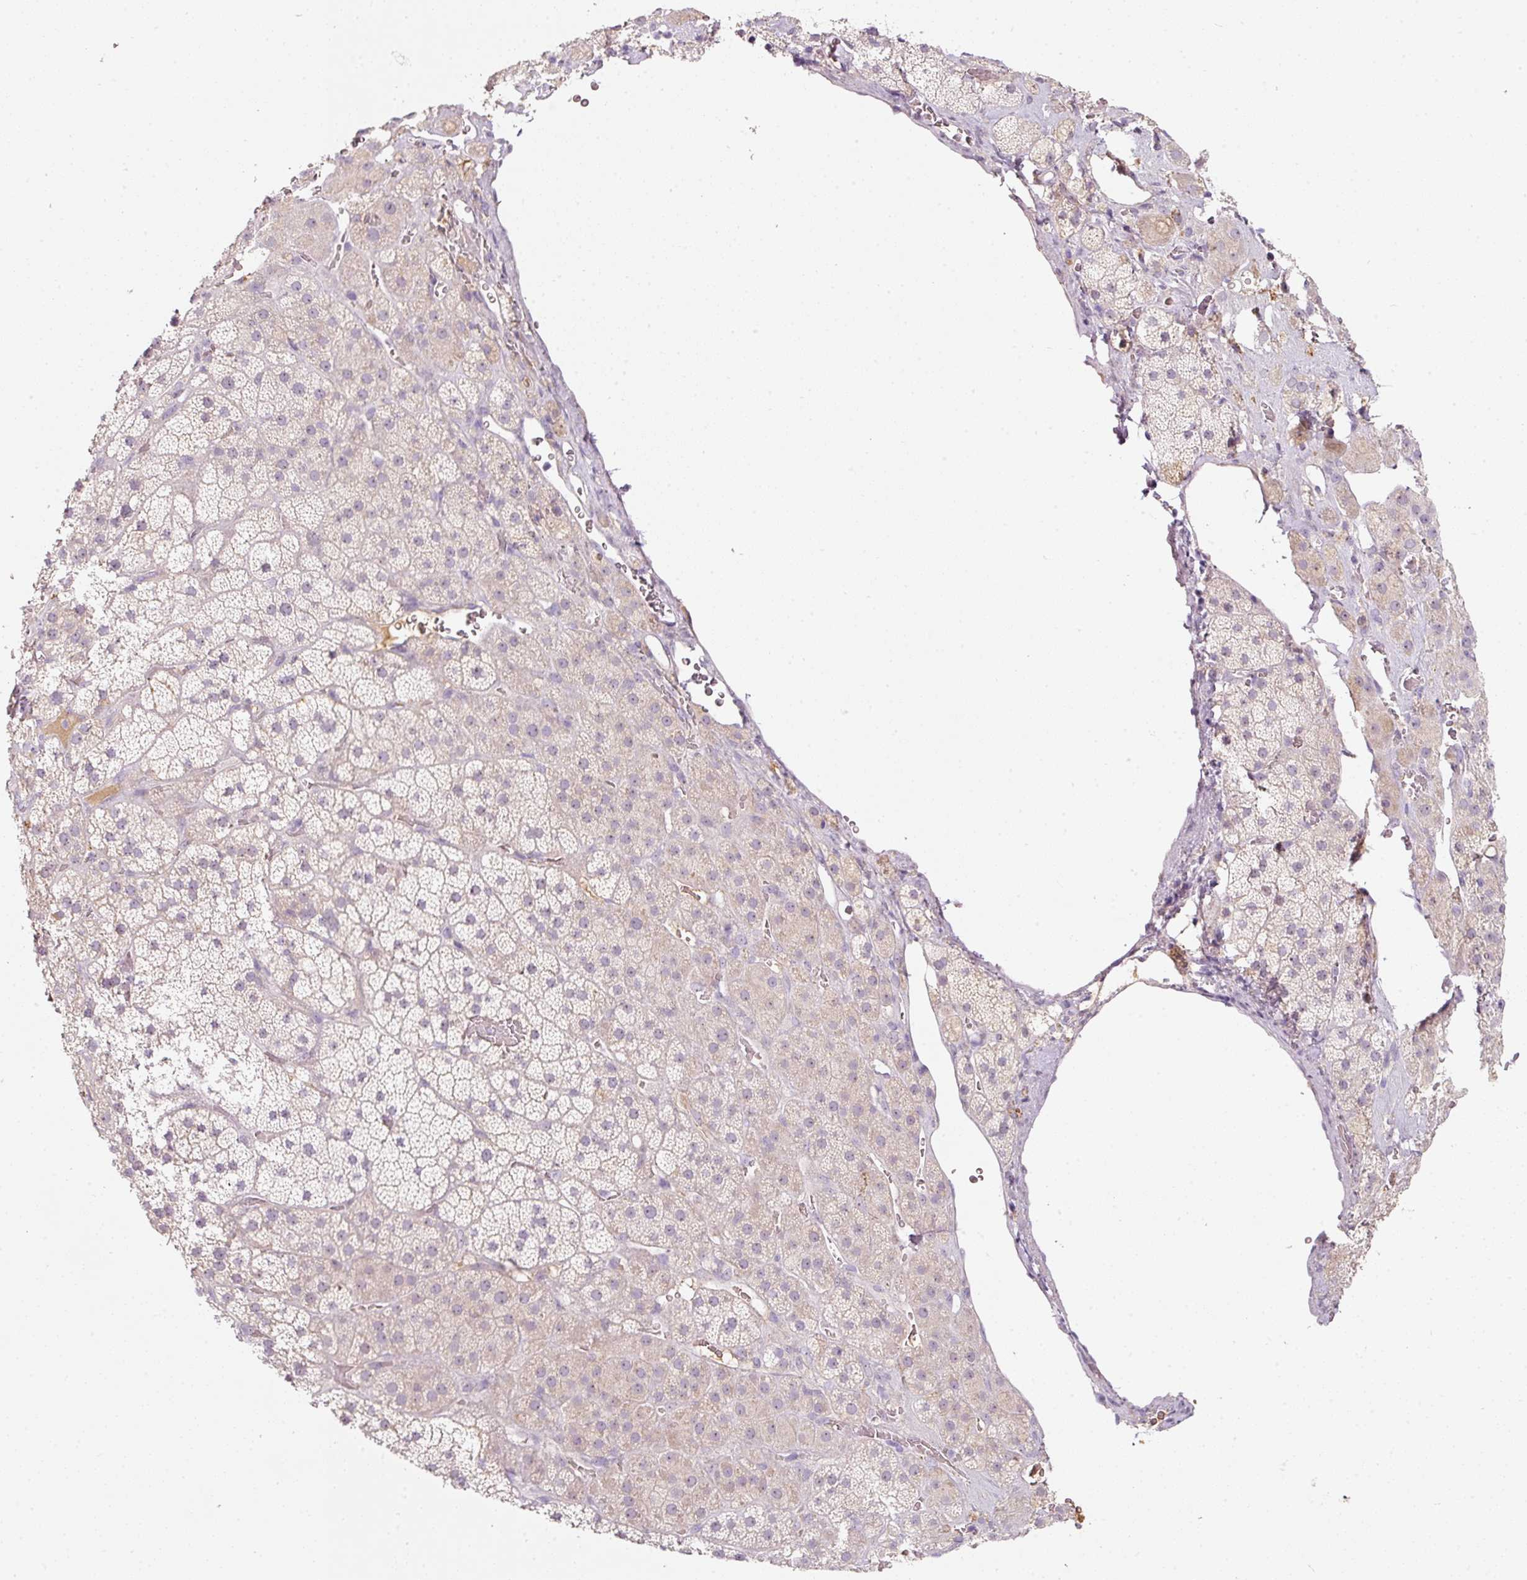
{"staining": {"intensity": "weak", "quantity": "<25%", "location": "cytoplasmic/membranous"}, "tissue": "adrenal gland", "cell_type": "Glandular cells", "image_type": "normal", "snomed": [{"axis": "morphology", "description": "Normal tissue, NOS"}, {"axis": "topography", "description": "Adrenal gland"}], "caption": "Histopathology image shows no protein staining in glandular cells of unremarkable adrenal gland. The staining is performed using DAB (3,3'-diaminobenzidine) brown chromogen with nuclei counter-stained in using hematoxylin.", "gene": "TMEM37", "patient": {"sex": "male", "age": 57}}